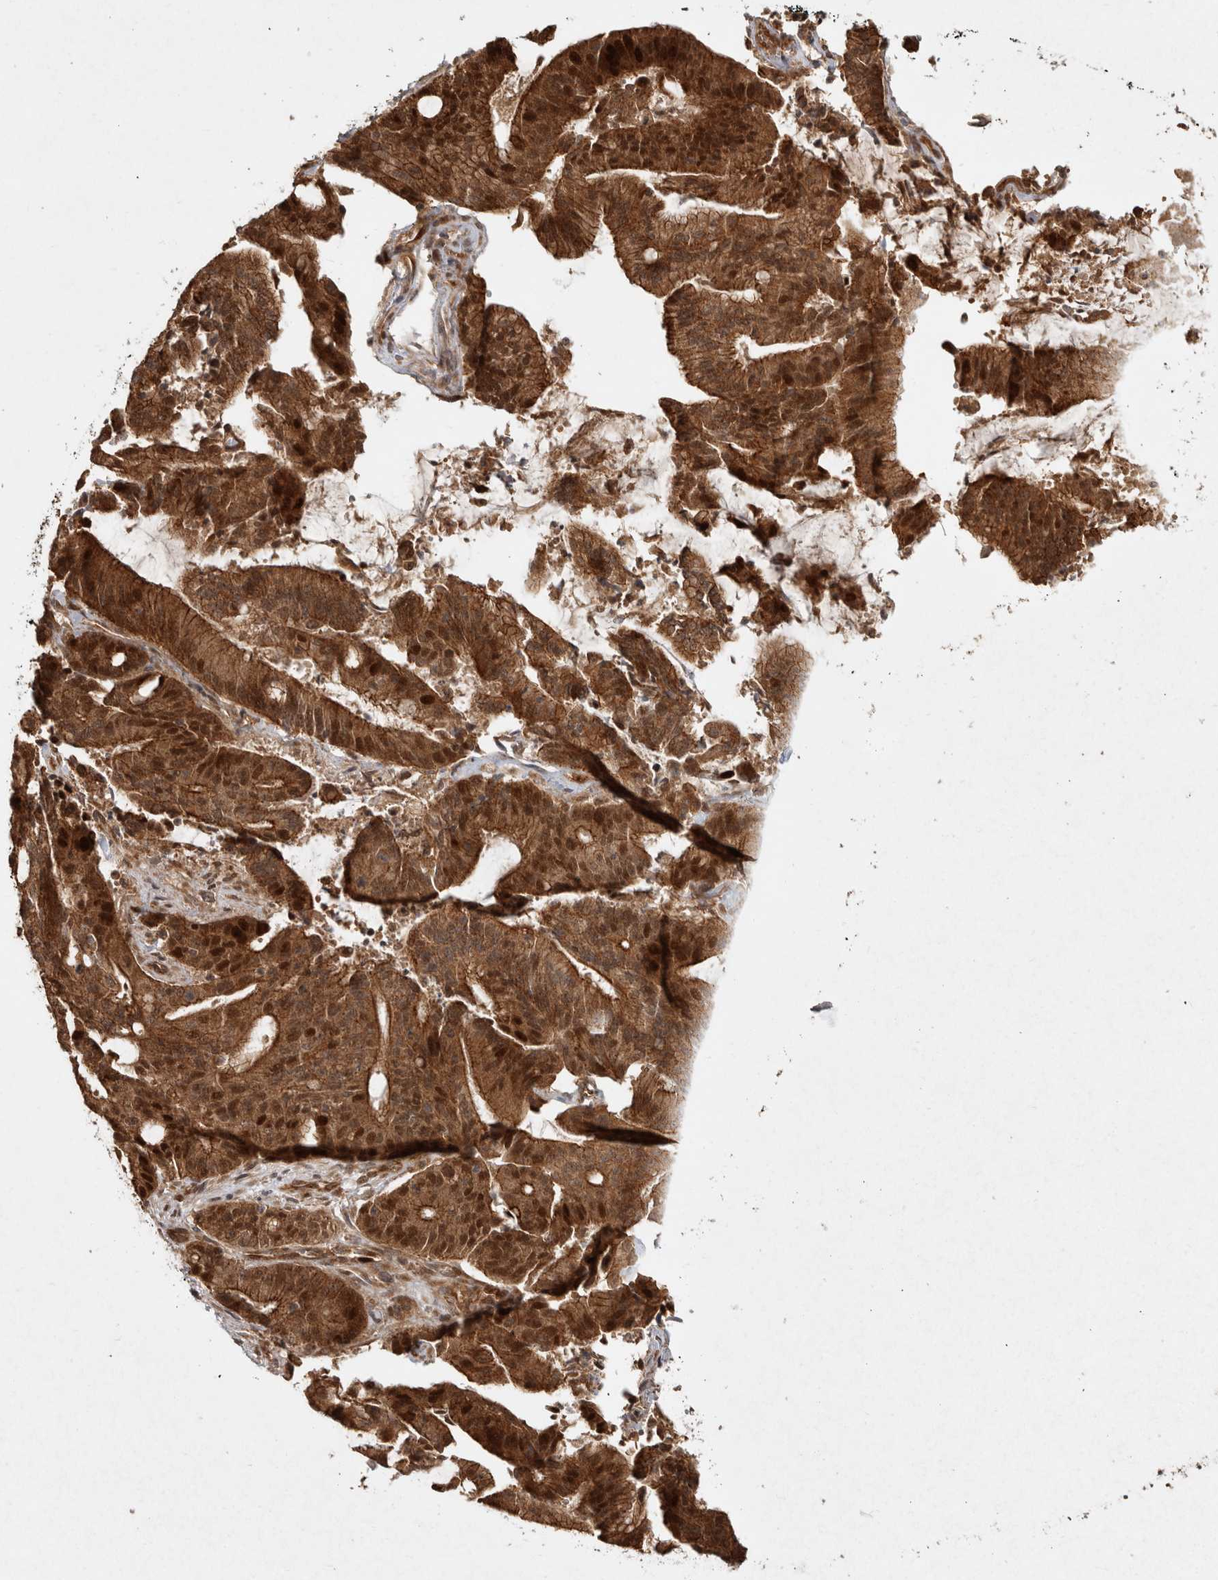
{"staining": {"intensity": "strong", "quantity": ">75%", "location": "cytoplasmic/membranous,nuclear"}, "tissue": "liver cancer", "cell_type": "Tumor cells", "image_type": "cancer", "snomed": [{"axis": "morphology", "description": "Normal tissue, NOS"}, {"axis": "morphology", "description": "Cholangiocarcinoma"}, {"axis": "topography", "description": "Liver"}, {"axis": "topography", "description": "Peripheral nerve tissue"}], "caption": "Liver cholangiocarcinoma was stained to show a protein in brown. There is high levels of strong cytoplasmic/membranous and nuclear staining in approximately >75% of tumor cells.", "gene": "CAMSAP2", "patient": {"sex": "female", "age": 73}}